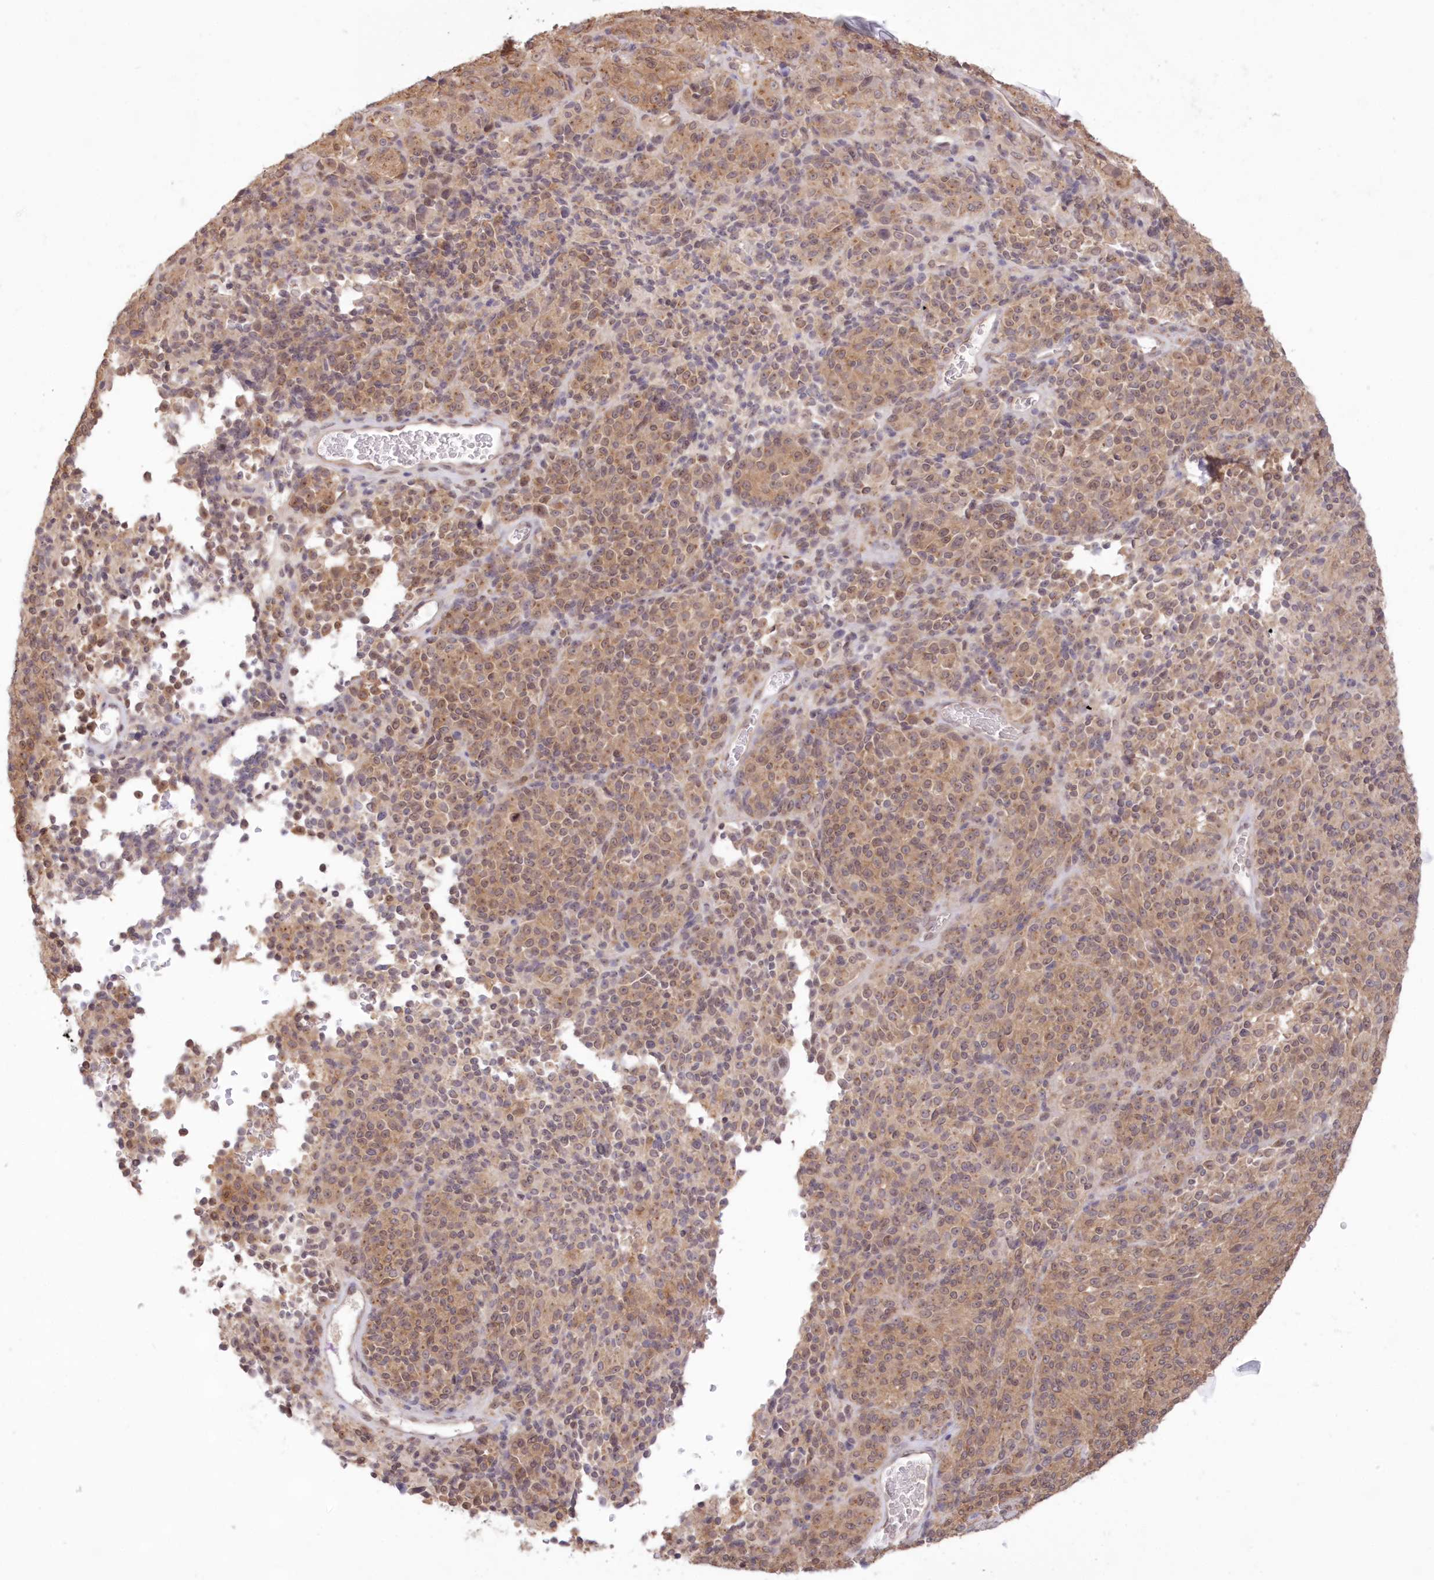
{"staining": {"intensity": "moderate", "quantity": ">75%", "location": "cytoplasmic/membranous,nuclear"}, "tissue": "melanoma", "cell_type": "Tumor cells", "image_type": "cancer", "snomed": [{"axis": "morphology", "description": "Malignant melanoma, Metastatic site"}, {"axis": "topography", "description": "Brain"}], "caption": "Protein staining of melanoma tissue displays moderate cytoplasmic/membranous and nuclear positivity in approximately >75% of tumor cells. The staining was performed using DAB (3,3'-diaminobenzidine) to visualize the protein expression in brown, while the nuclei were stained in blue with hematoxylin (Magnification: 20x).", "gene": "RNPEP", "patient": {"sex": "female", "age": 56}}